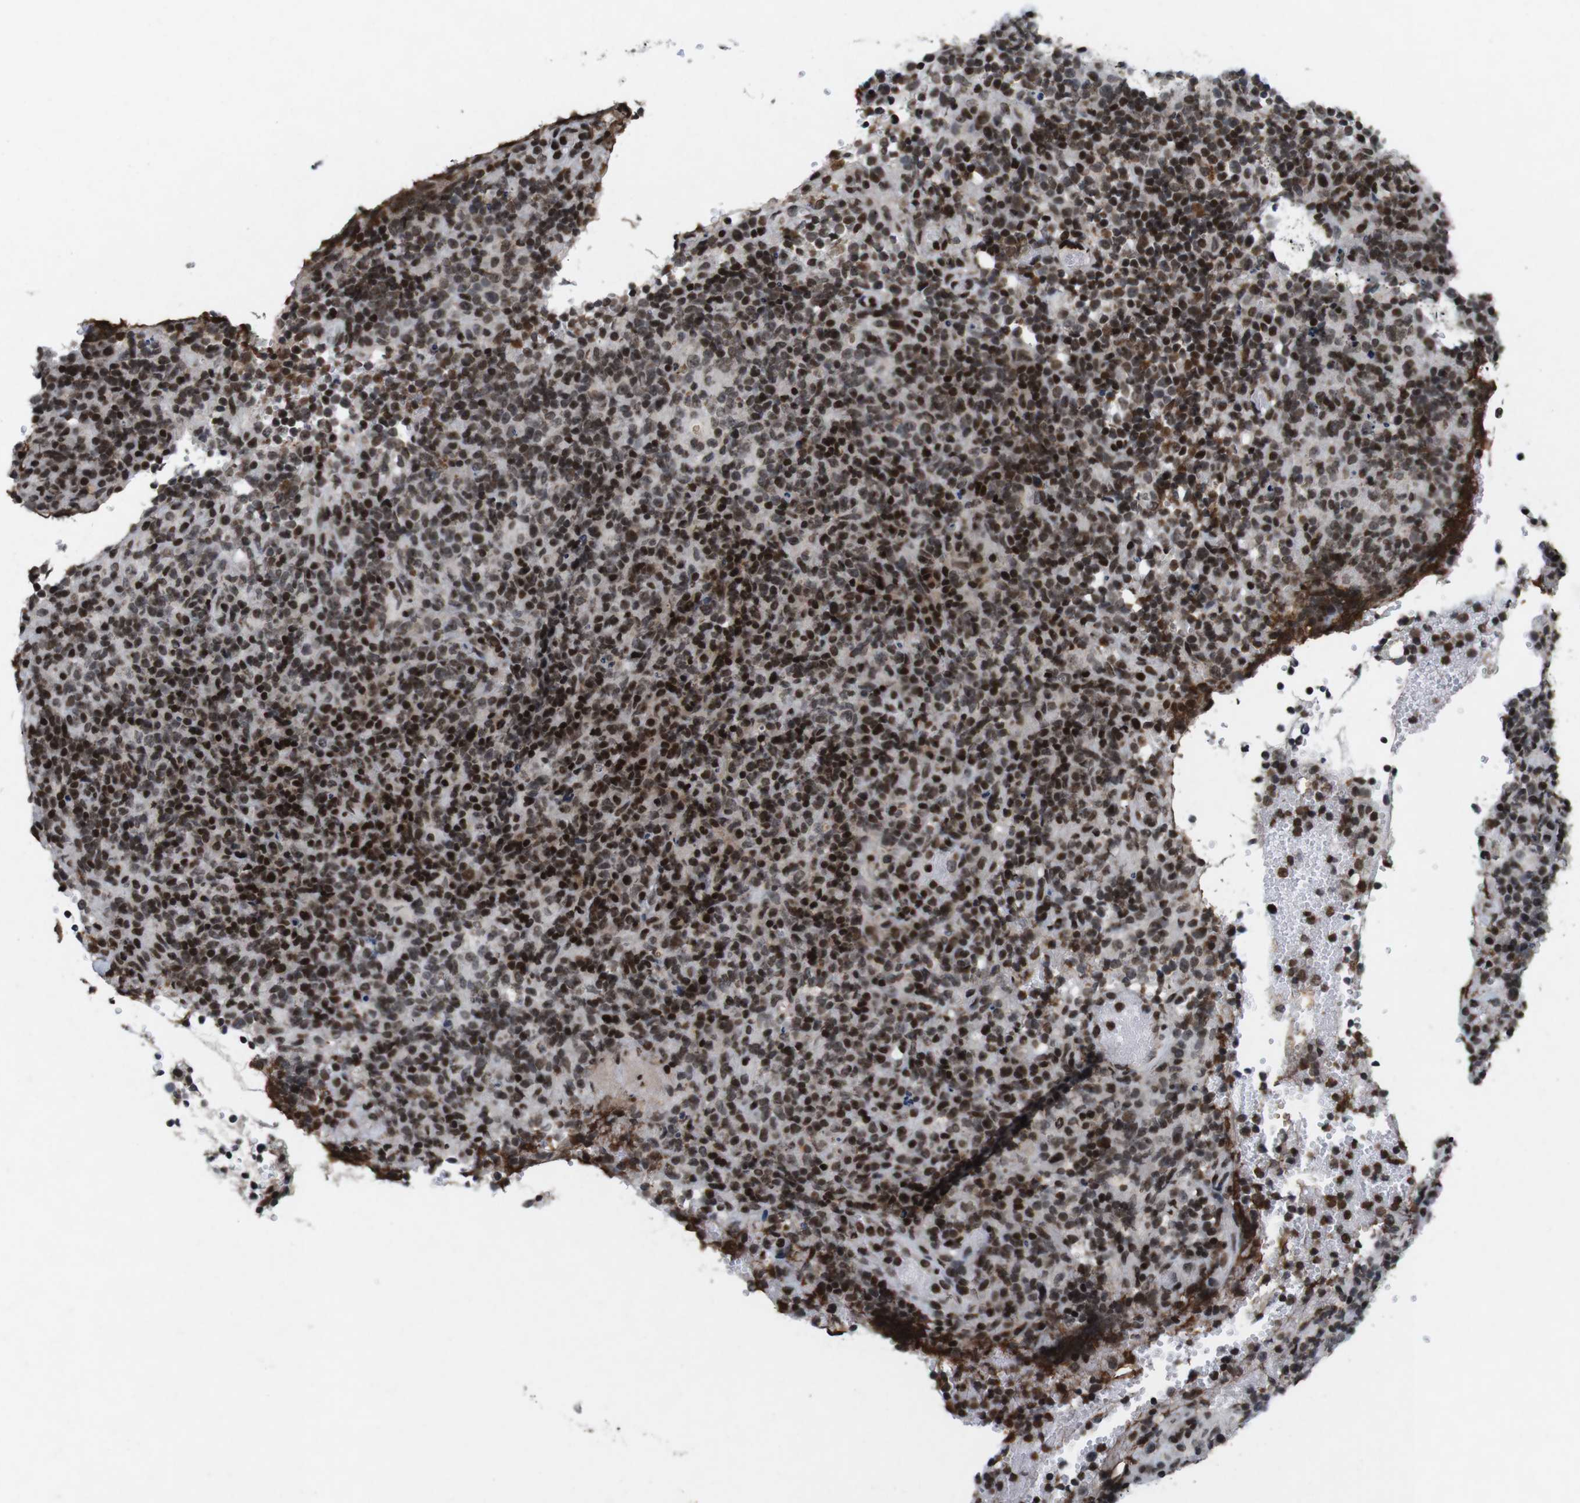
{"staining": {"intensity": "strong", "quantity": ">75%", "location": "nuclear"}, "tissue": "lymphoma", "cell_type": "Tumor cells", "image_type": "cancer", "snomed": [{"axis": "morphology", "description": "Malignant lymphoma, non-Hodgkin's type, High grade"}, {"axis": "topography", "description": "Lymph node"}], "caption": "High-grade malignant lymphoma, non-Hodgkin's type tissue reveals strong nuclear staining in approximately >75% of tumor cells, visualized by immunohistochemistry.", "gene": "MAGEH1", "patient": {"sex": "female", "age": 76}}